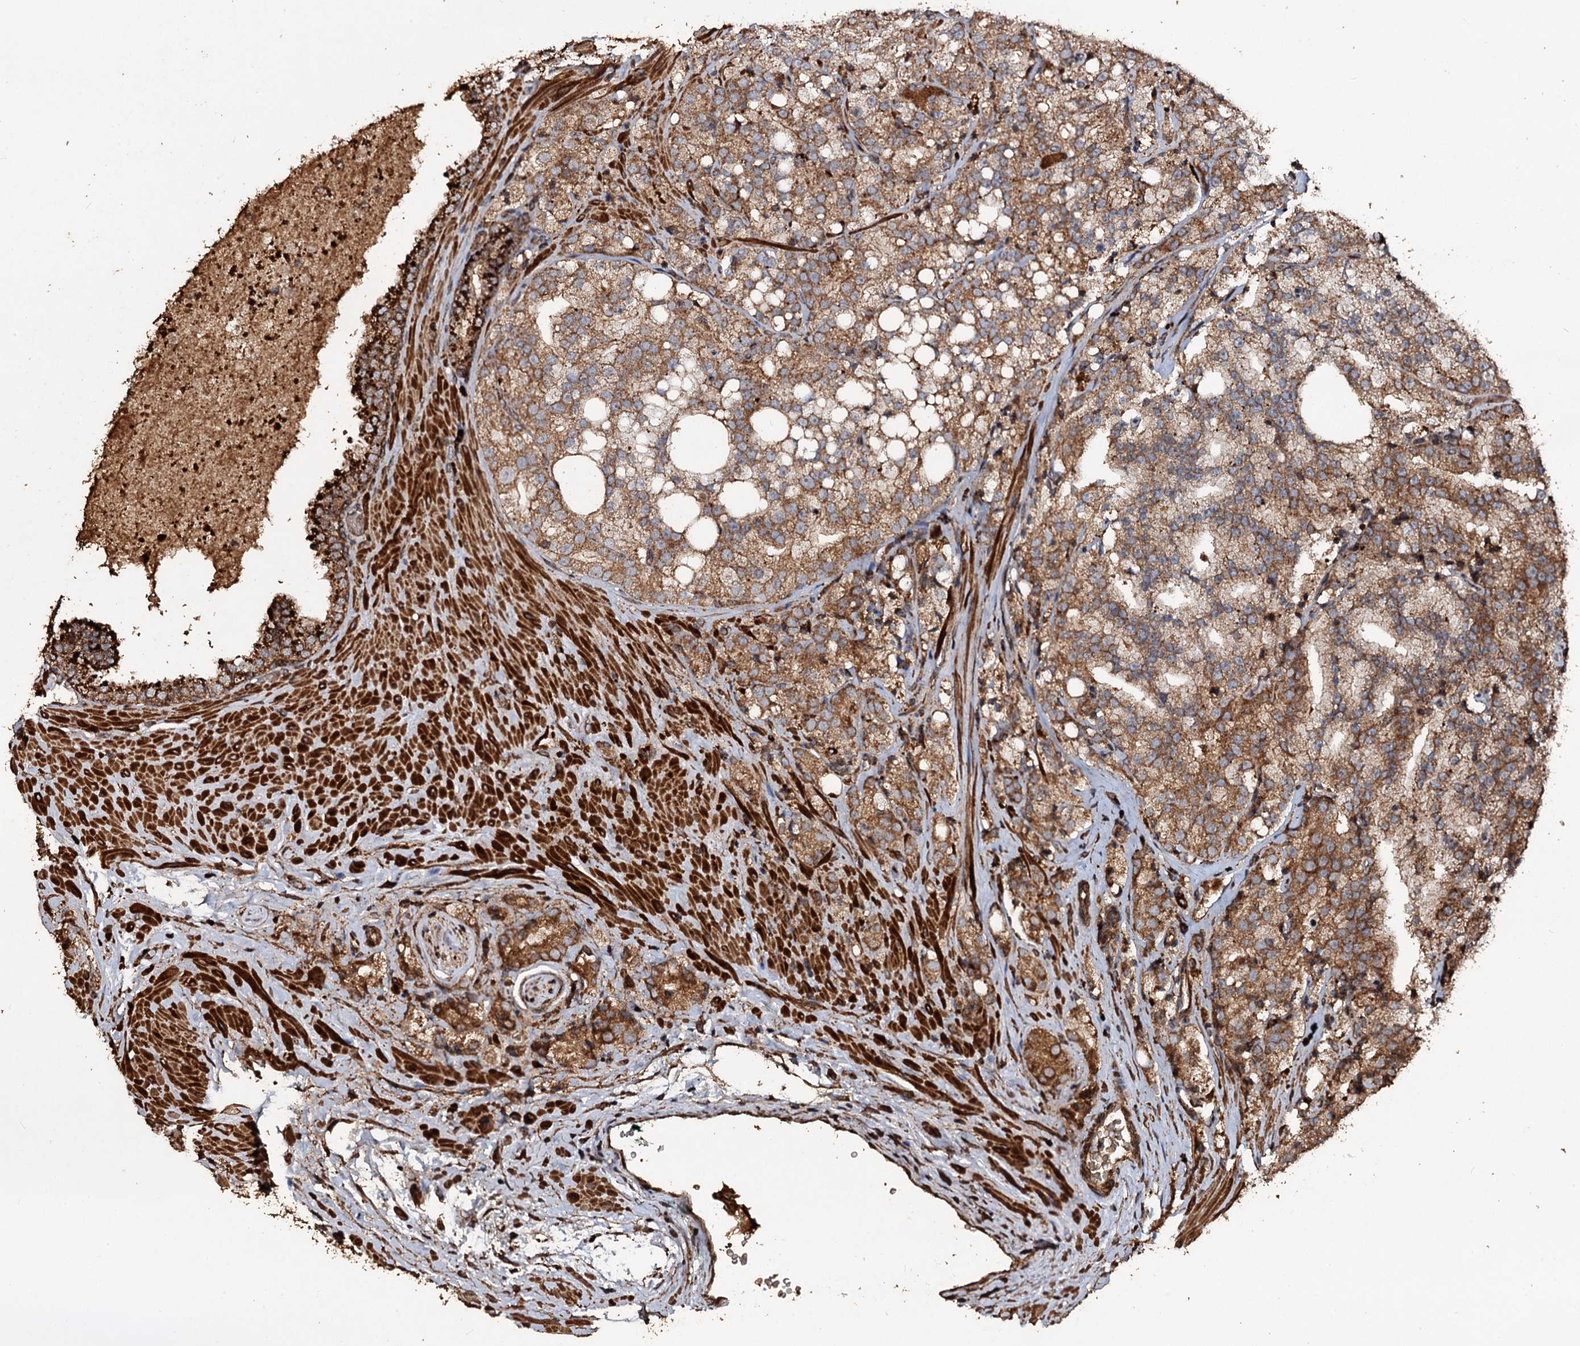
{"staining": {"intensity": "moderate", "quantity": ">75%", "location": "cytoplasmic/membranous"}, "tissue": "prostate cancer", "cell_type": "Tumor cells", "image_type": "cancer", "snomed": [{"axis": "morphology", "description": "Adenocarcinoma, High grade"}, {"axis": "topography", "description": "Prostate"}], "caption": "Moderate cytoplasmic/membranous staining is appreciated in approximately >75% of tumor cells in prostate cancer (adenocarcinoma (high-grade)).", "gene": "NOTCH2NLA", "patient": {"sex": "male", "age": 64}}